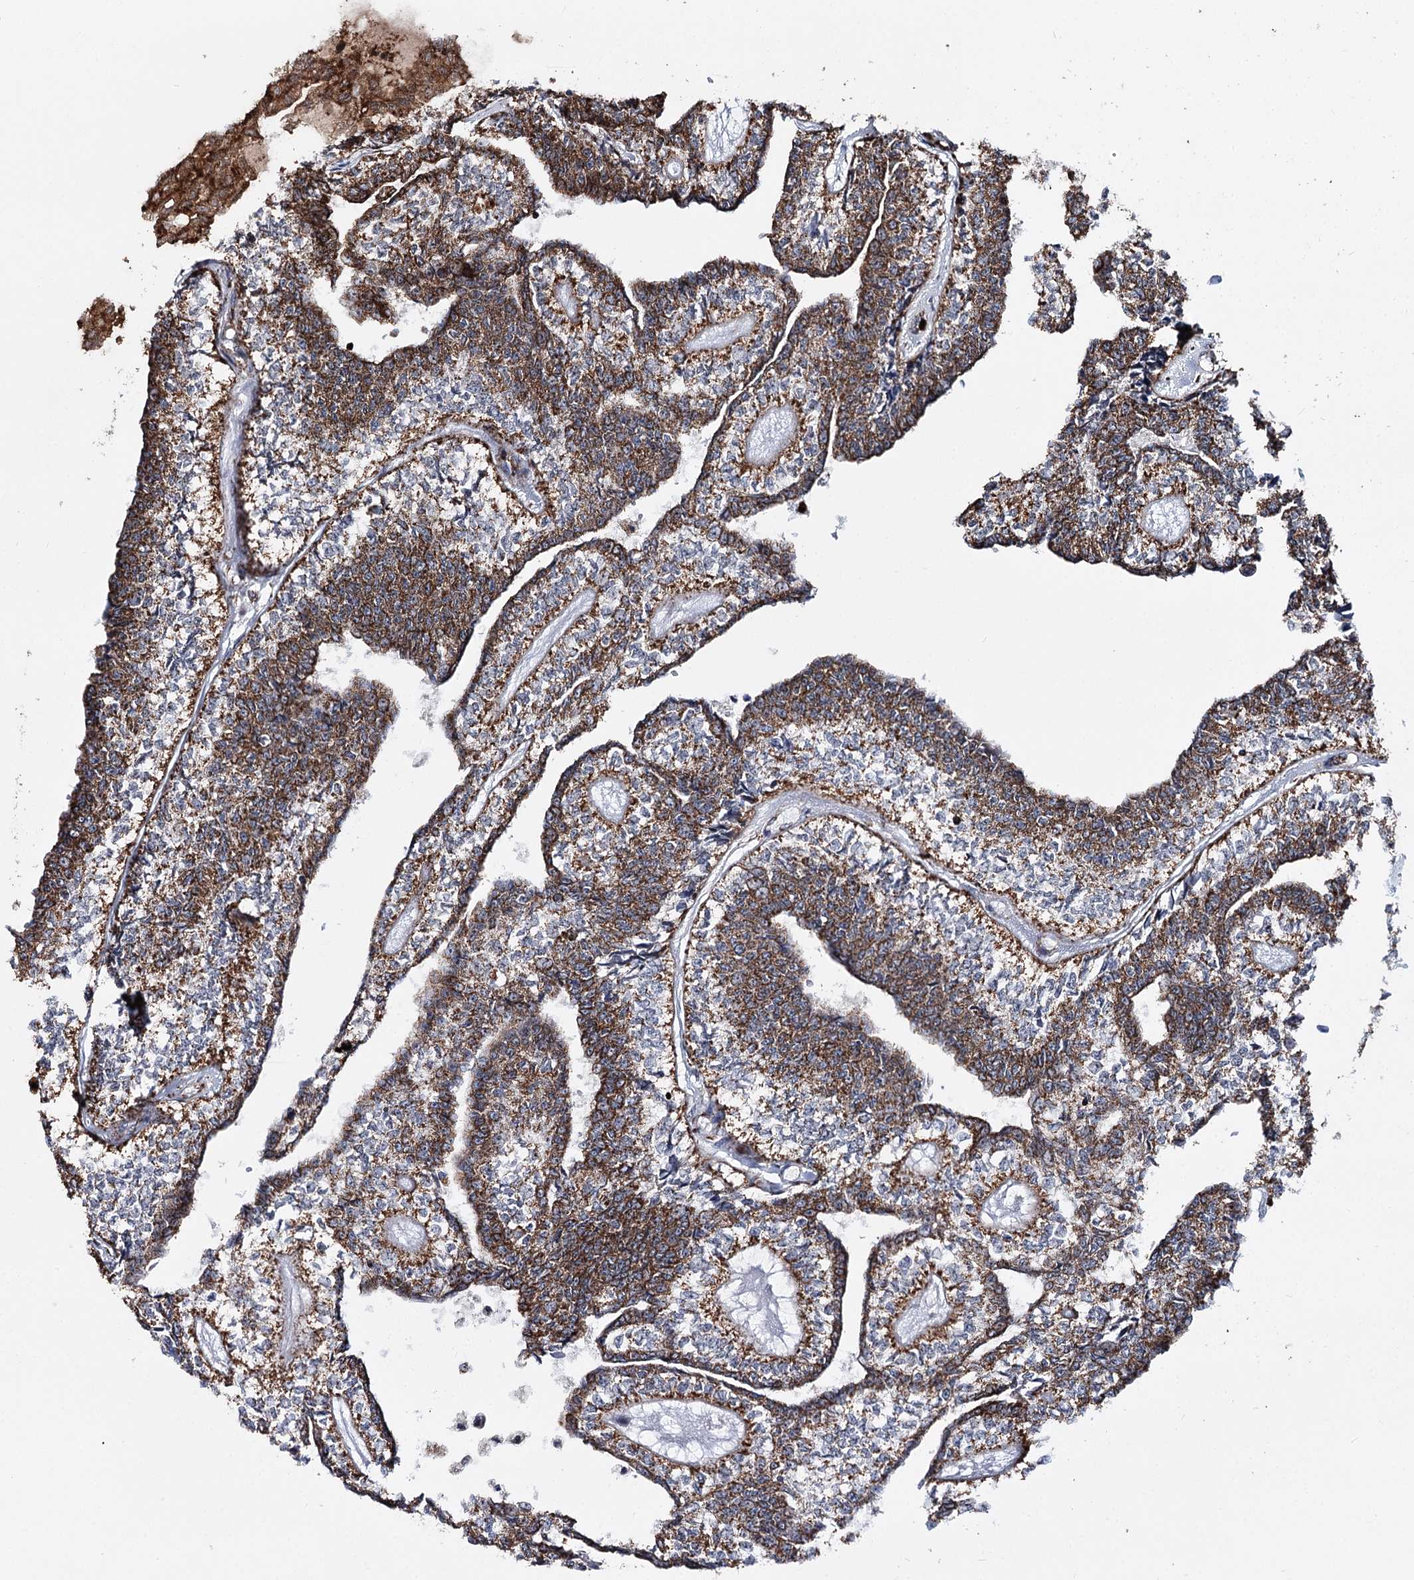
{"staining": {"intensity": "strong", "quantity": ">75%", "location": "cytoplasmic/membranous"}, "tissue": "head and neck cancer", "cell_type": "Tumor cells", "image_type": "cancer", "snomed": [{"axis": "morphology", "description": "Adenocarcinoma, NOS"}, {"axis": "topography", "description": "Head-Neck"}], "caption": "The immunohistochemical stain highlights strong cytoplasmic/membranous expression in tumor cells of head and neck cancer tissue. The staining is performed using DAB brown chromogen to label protein expression. The nuclei are counter-stained blue using hematoxylin.", "gene": "FGFR1OP2", "patient": {"sex": "female", "age": 73}}